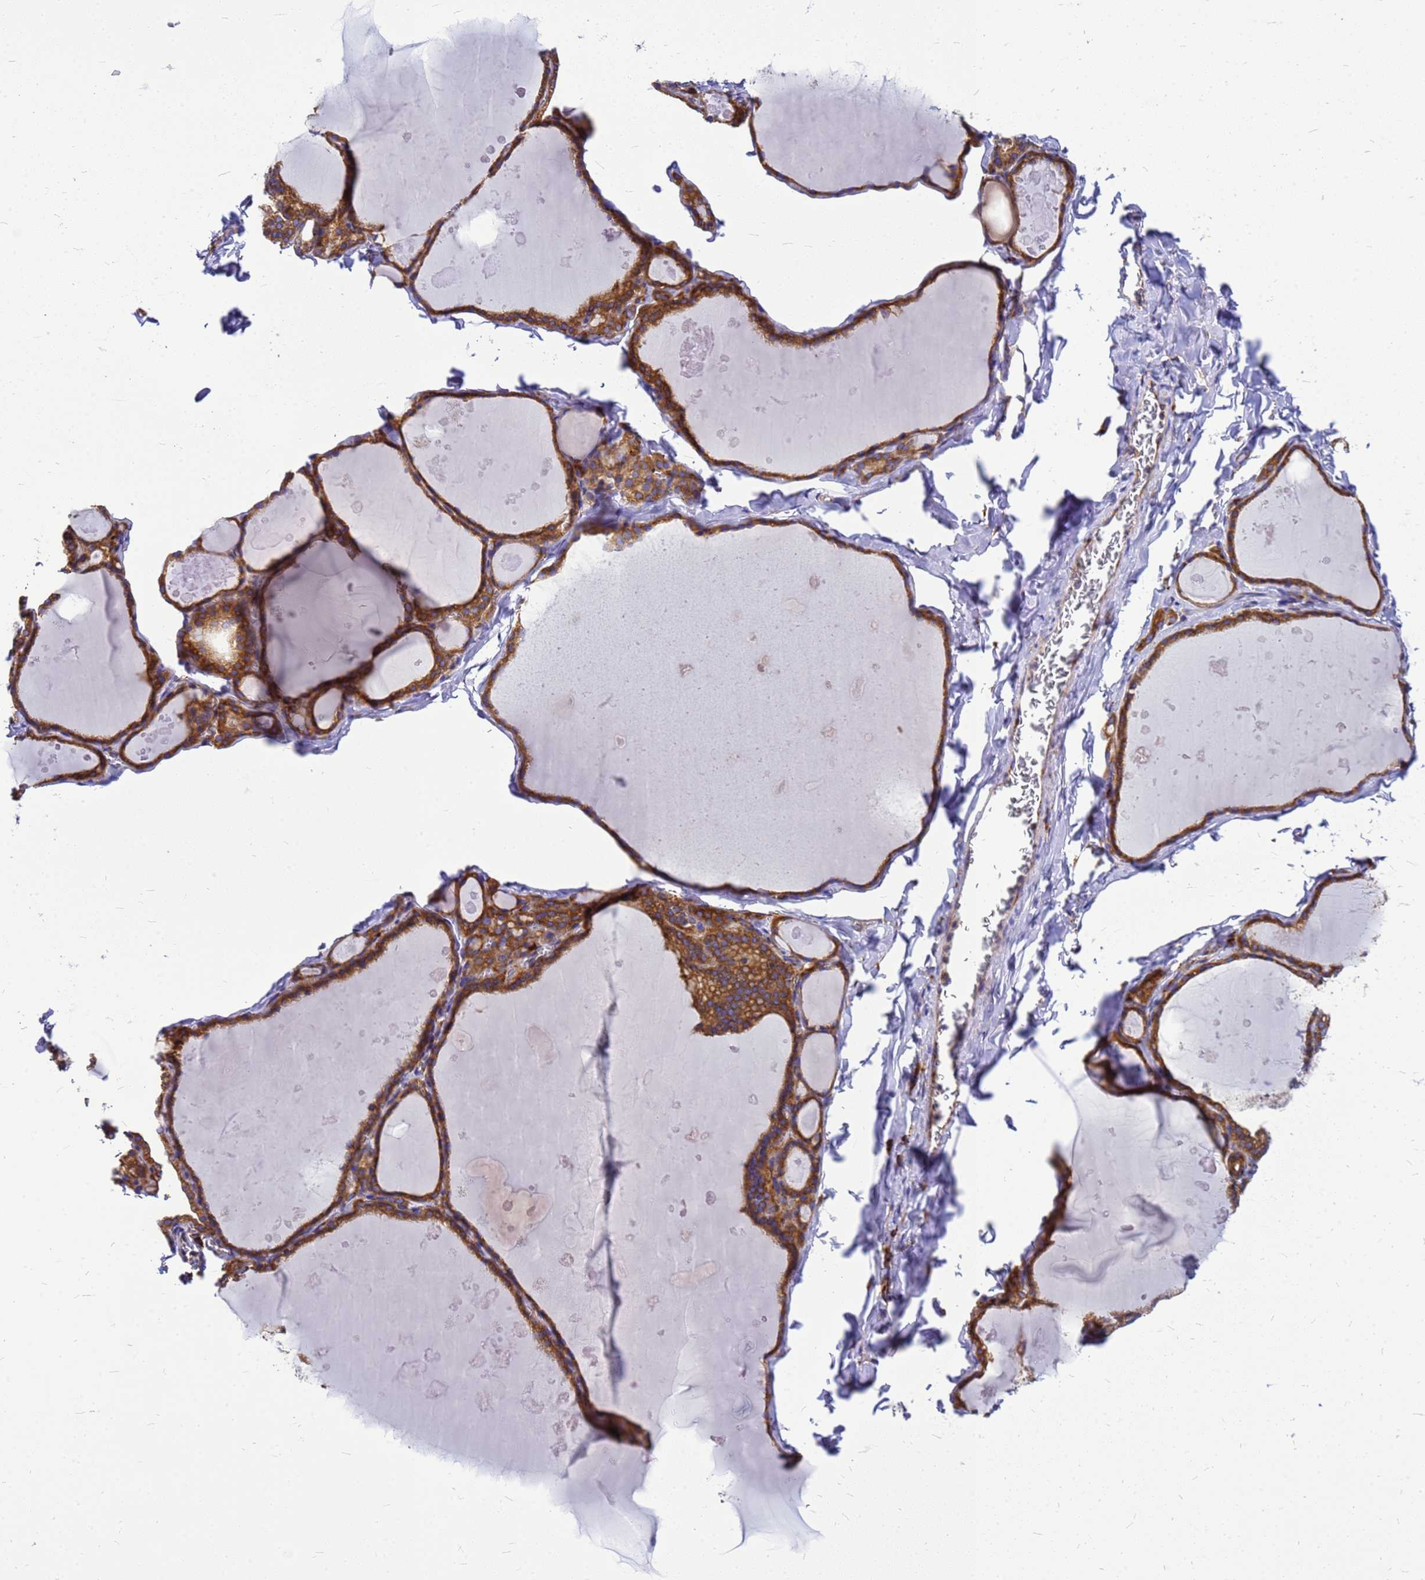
{"staining": {"intensity": "strong", "quantity": ">75%", "location": "cytoplasmic/membranous"}, "tissue": "thyroid gland", "cell_type": "Glandular cells", "image_type": "normal", "snomed": [{"axis": "morphology", "description": "Normal tissue, NOS"}, {"axis": "topography", "description": "Thyroid gland"}], "caption": "Protein staining by IHC shows strong cytoplasmic/membranous positivity in approximately >75% of glandular cells in benign thyroid gland.", "gene": "EEF1D", "patient": {"sex": "male", "age": 56}}